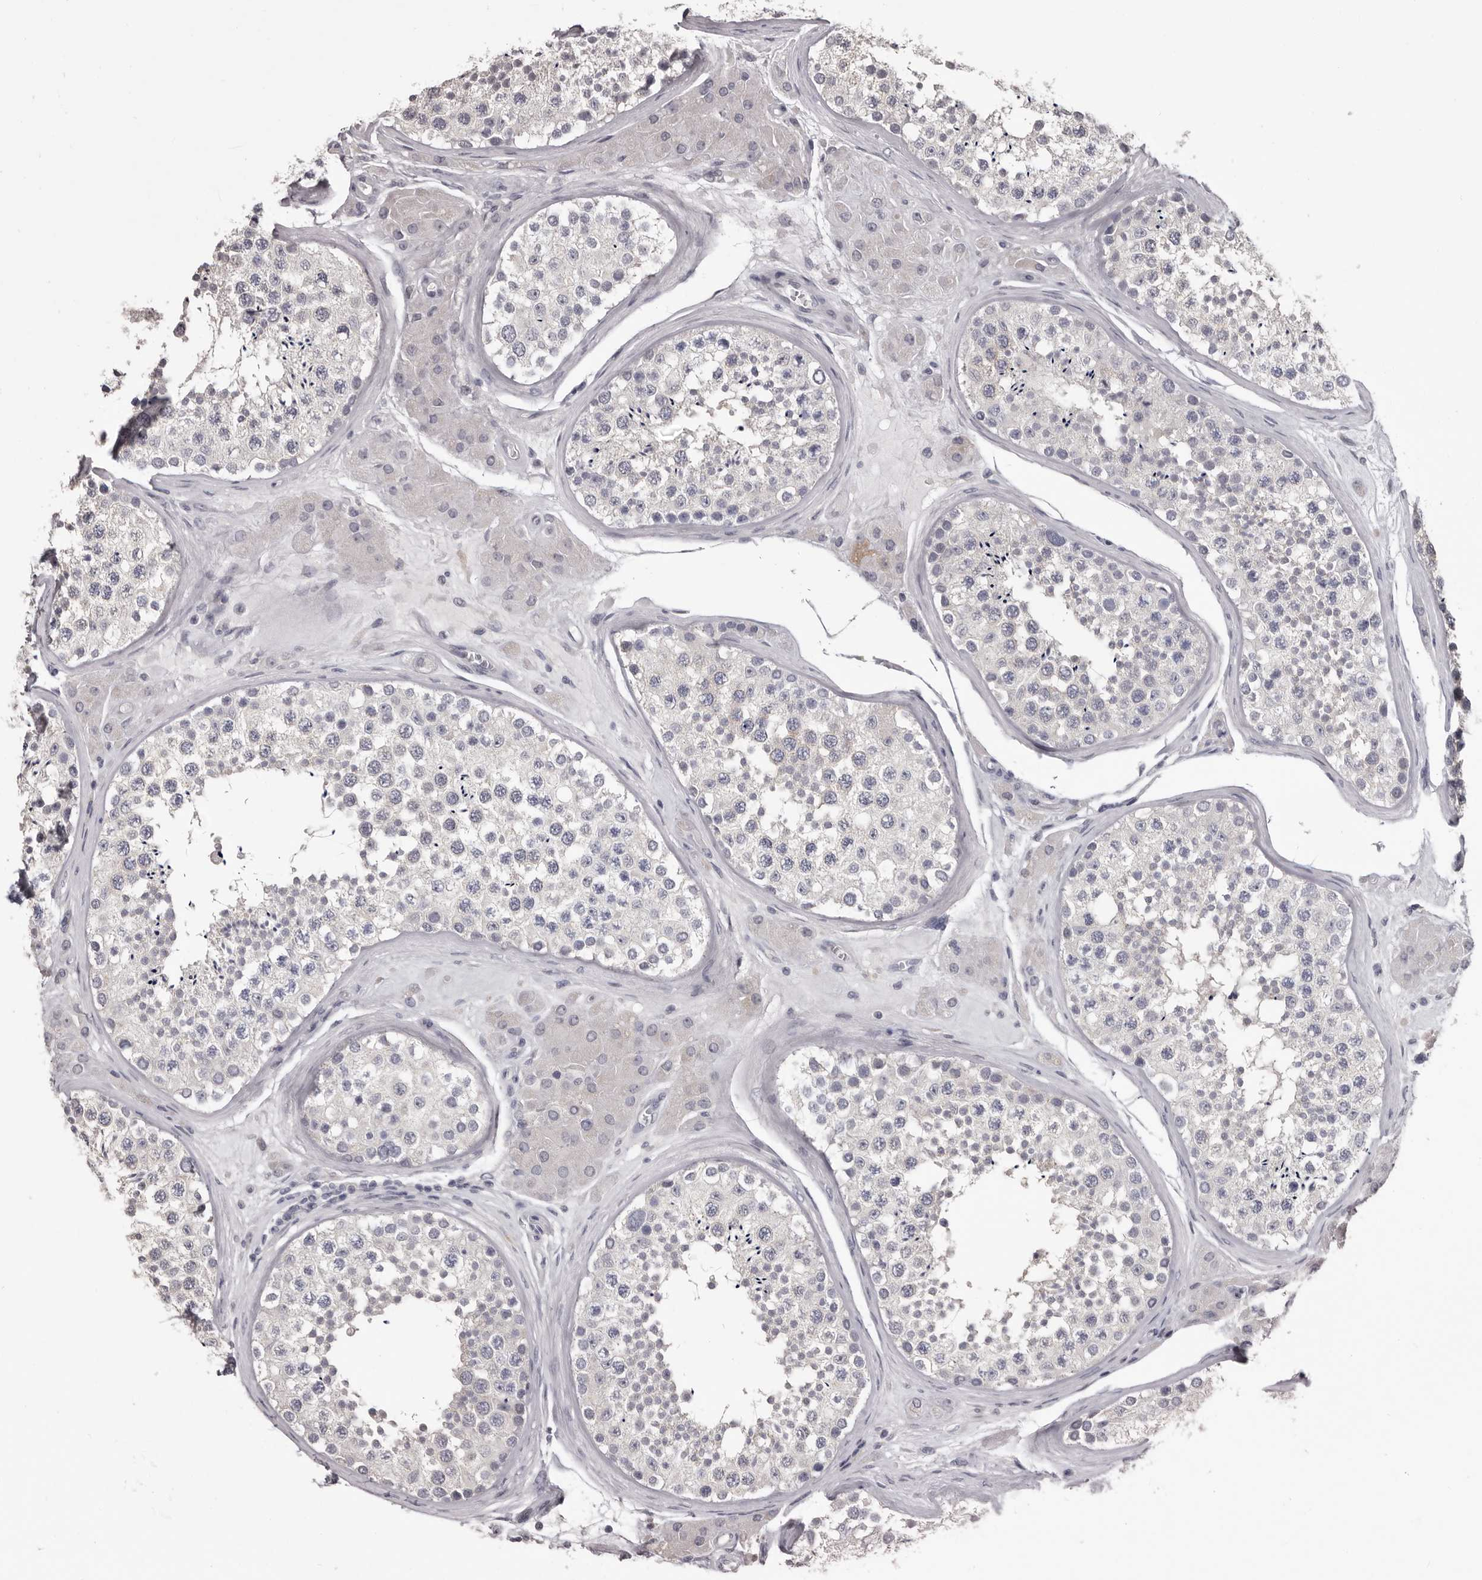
{"staining": {"intensity": "negative", "quantity": "none", "location": "none"}, "tissue": "testis", "cell_type": "Cells in seminiferous ducts", "image_type": "normal", "snomed": [{"axis": "morphology", "description": "Normal tissue, NOS"}, {"axis": "topography", "description": "Testis"}], "caption": "Immunohistochemical staining of benign human testis demonstrates no significant staining in cells in seminiferous ducts.", "gene": "LPAR6", "patient": {"sex": "male", "age": 46}}